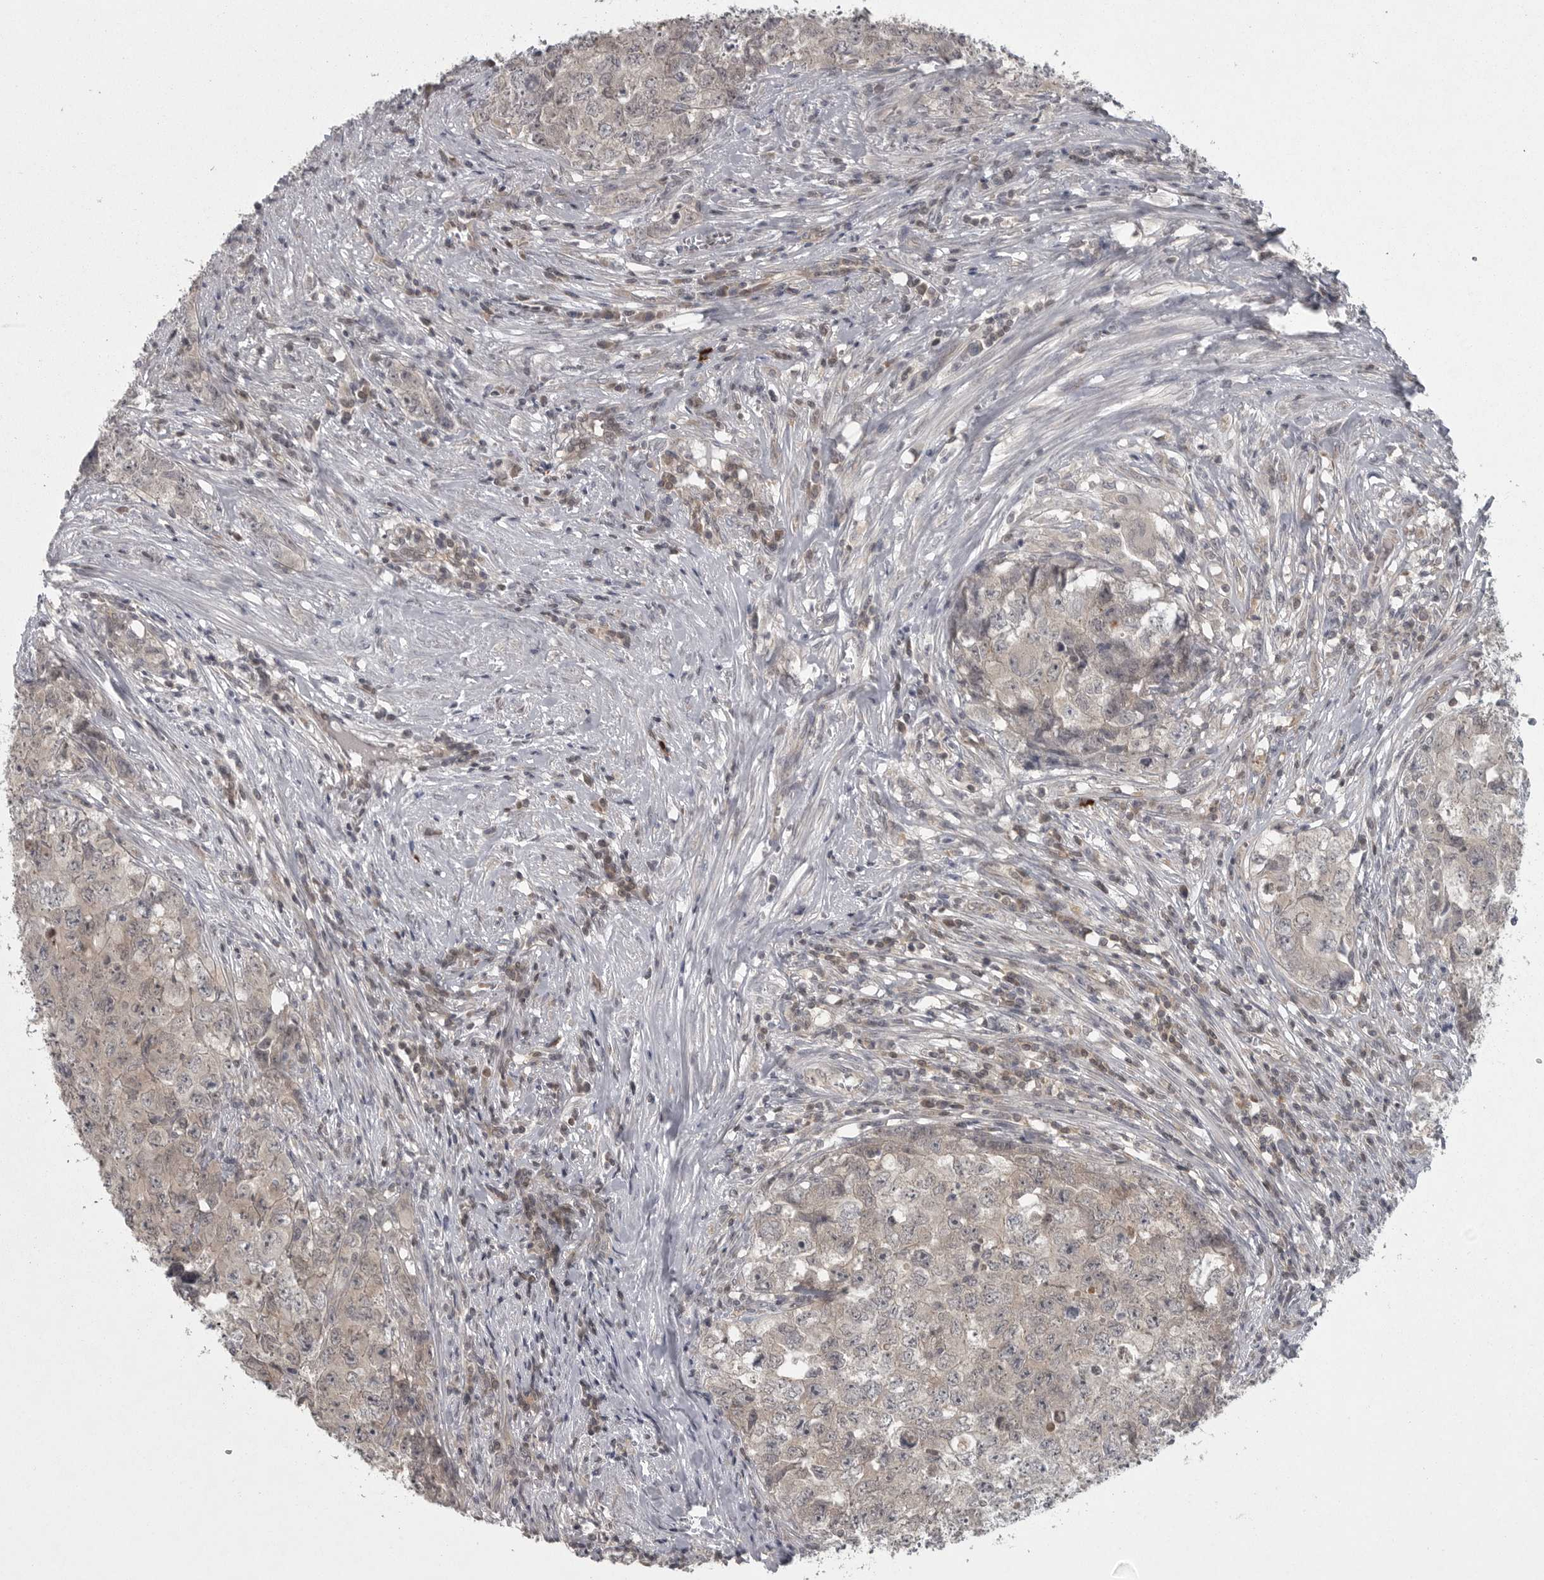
{"staining": {"intensity": "negative", "quantity": "none", "location": "none"}, "tissue": "testis cancer", "cell_type": "Tumor cells", "image_type": "cancer", "snomed": [{"axis": "morphology", "description": "Seminoma, NOS"}, {"axis": "morphology", "description": "Carcinoma, Embryonal, NOS"}, {"axis": "topography", "description": "Testis"}], "caption": "A high-resolution micrograph shows immunohistochemistry staining of embryonal carcinoma (testis), which demonstrates no significant expression in tumor cells. Brightfield microscopy of IHC stained with DAB (3,3'-diaminobenzidine) (brown) and hematoxylin (blue), captured at high magnification.", "gene": "PHF13", "patient": {"sex": "male", "age": 43}}